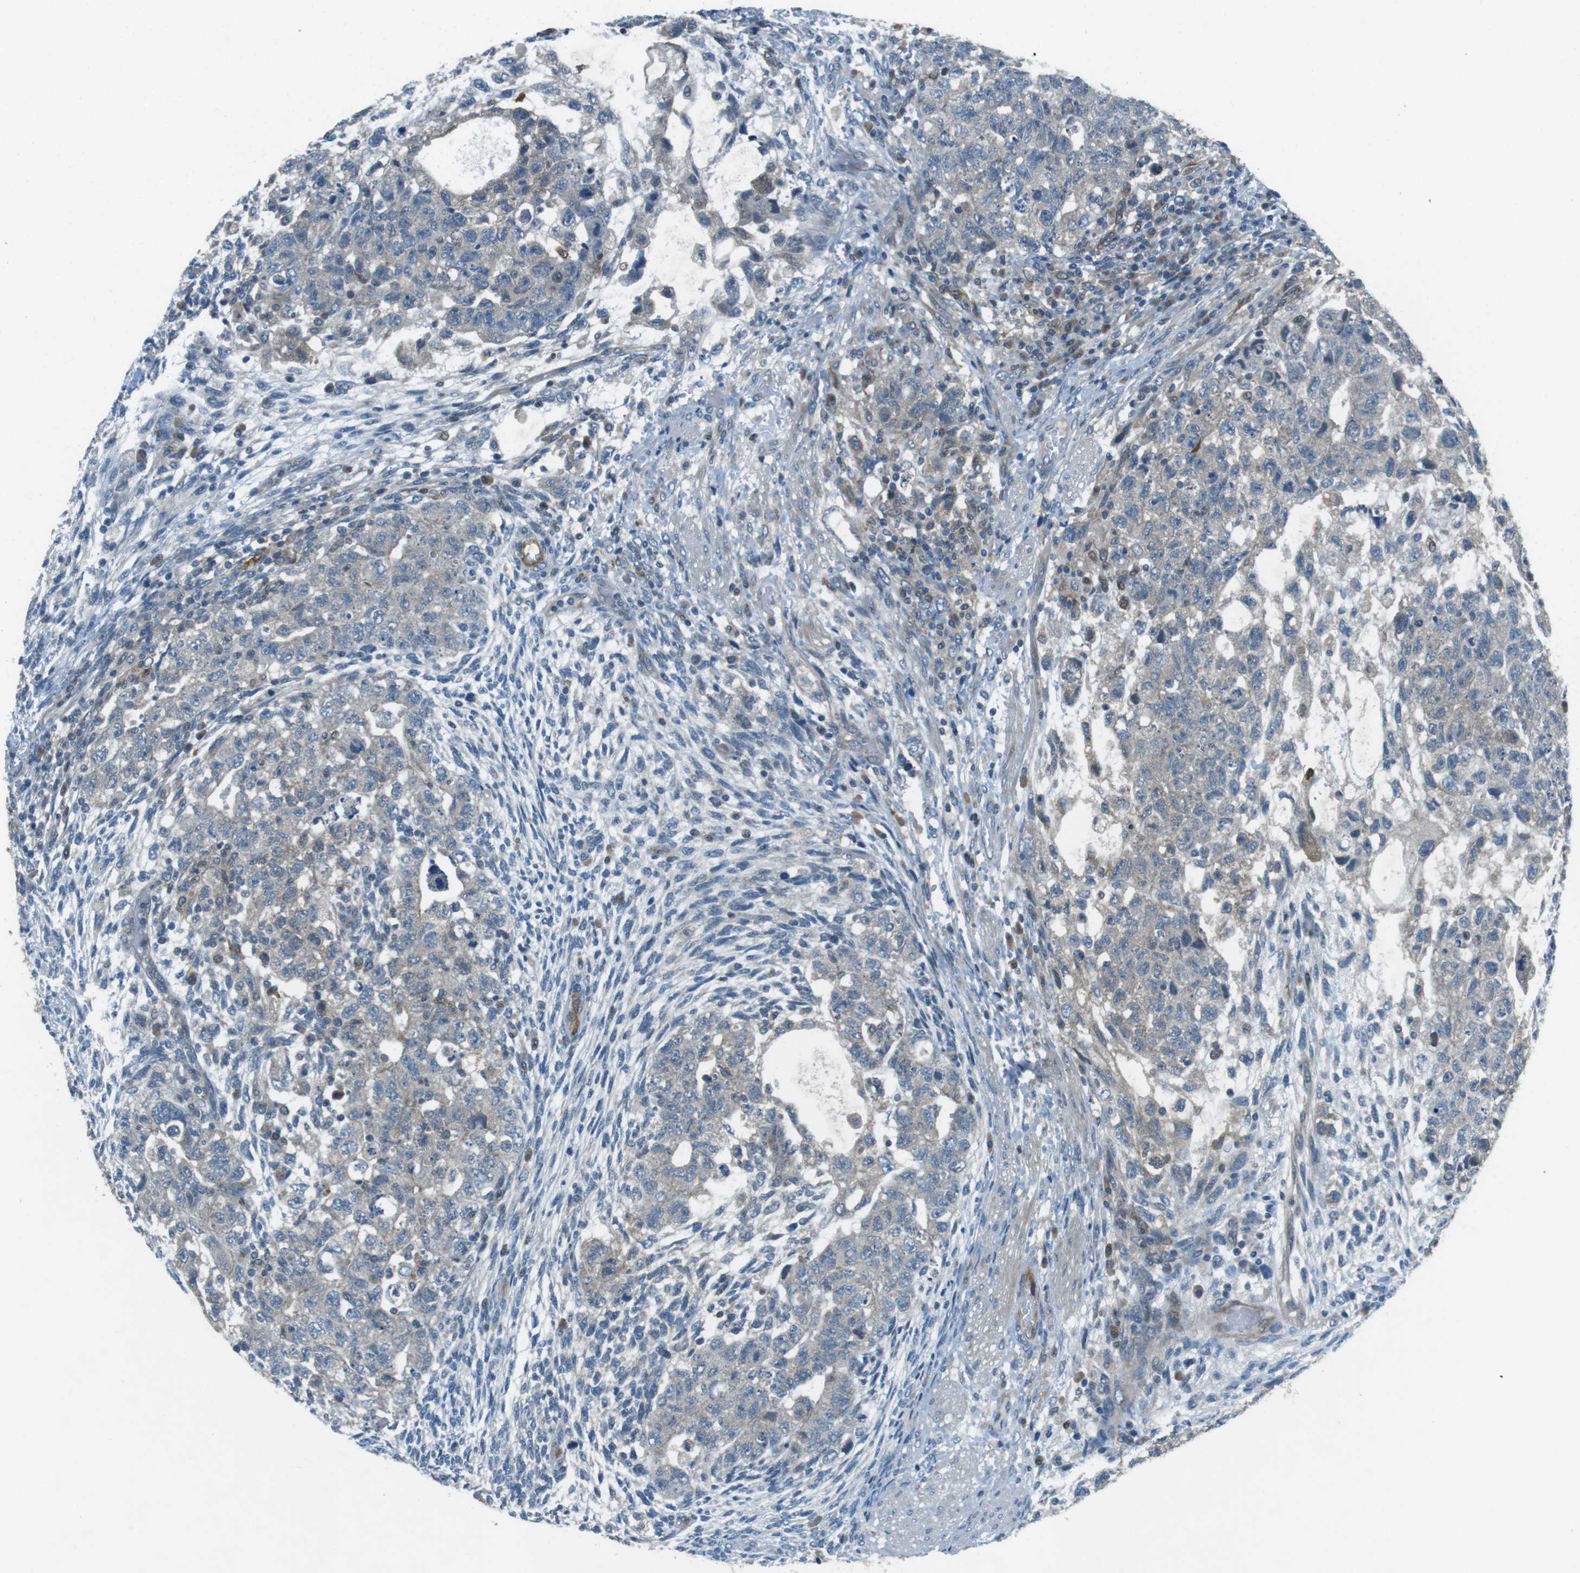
{"staining": {"intensity": "negative", "quantity": "none", "location": "none"}, "tissue": "testis cancer", "cell_type": "Tumor cells", "image_type": "cancer", "snomed": [{"axis": "morphology", "description": "Normal tissue, NOS"}, {"axis": "morphology", "description": "Carcinoma, Embryonal, NOS"}, {"axis": "topography", "description": "Testis"}], "caption": "DAB (3,3'-diaminobenzidine) immunohistochemical staining of testis embryonal carcinoma demonstrates no significant staining in tumor cells. (Stains: DAB IHC with hematoxylin counter stain, Microscopy: brightfield microscopy at high magnification).", "gene": "MFAP3", "patient": {"sex": "male", "age": 36}}